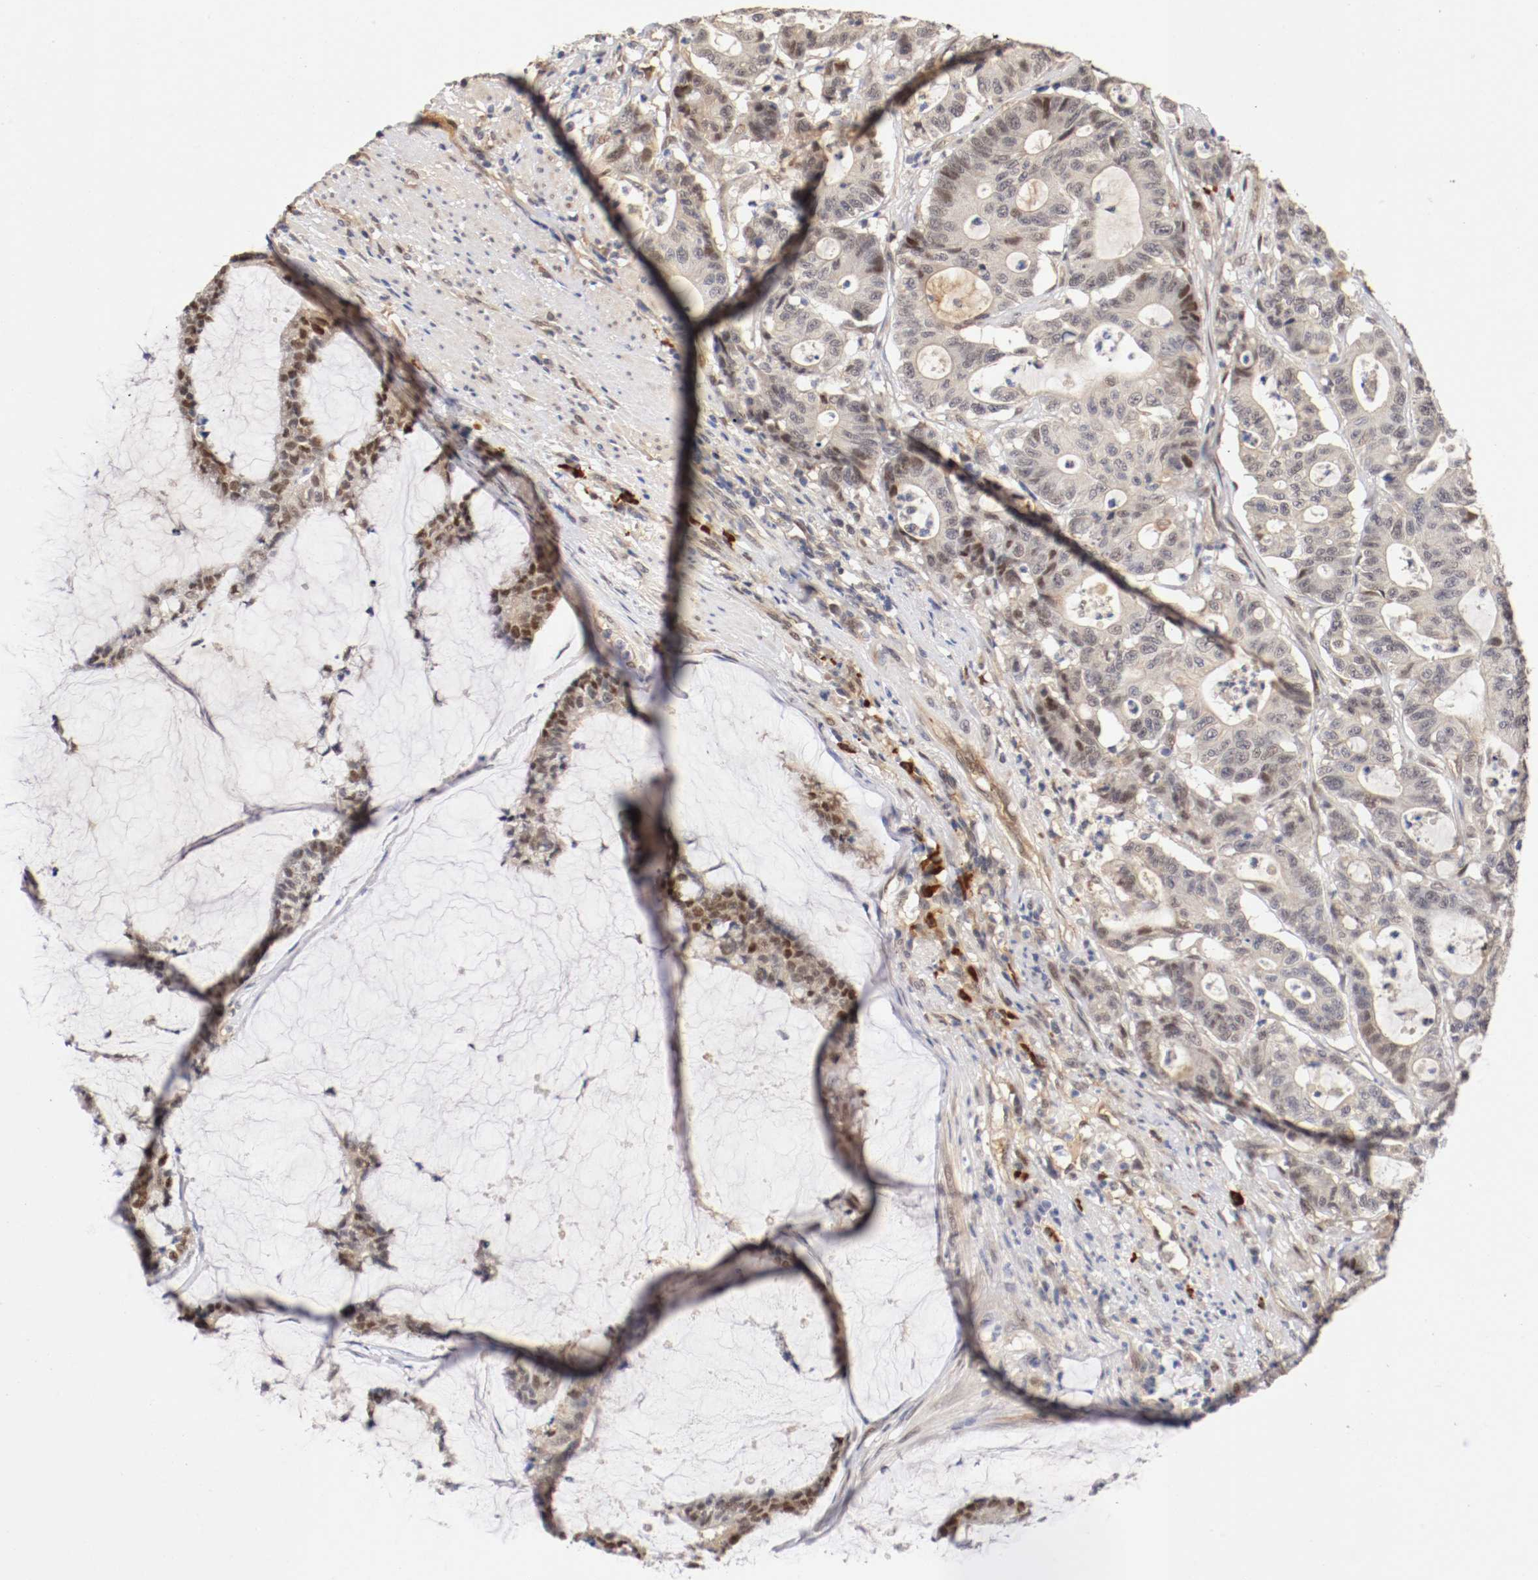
{"staining": {"intensity": "weak", "quantity": "<25%", "location": "cytoplasmic/membranous,nuclear"}, "tissue": "colorectal cancer", "cell_type": "Tumor cells", "image_type": "cancer", "snomed": [{"axis": "morphology", "description": "Adenocarcinoma, NOS"}, {"axis": "topography", "description": "Colon"}], "caption": "Colorectal adenocarcinoma stained for a protein using IHC demonstrates no expression tumor cells.", "gene": "DNMT3B", "patient": {"sex": "female", "age": 84}}